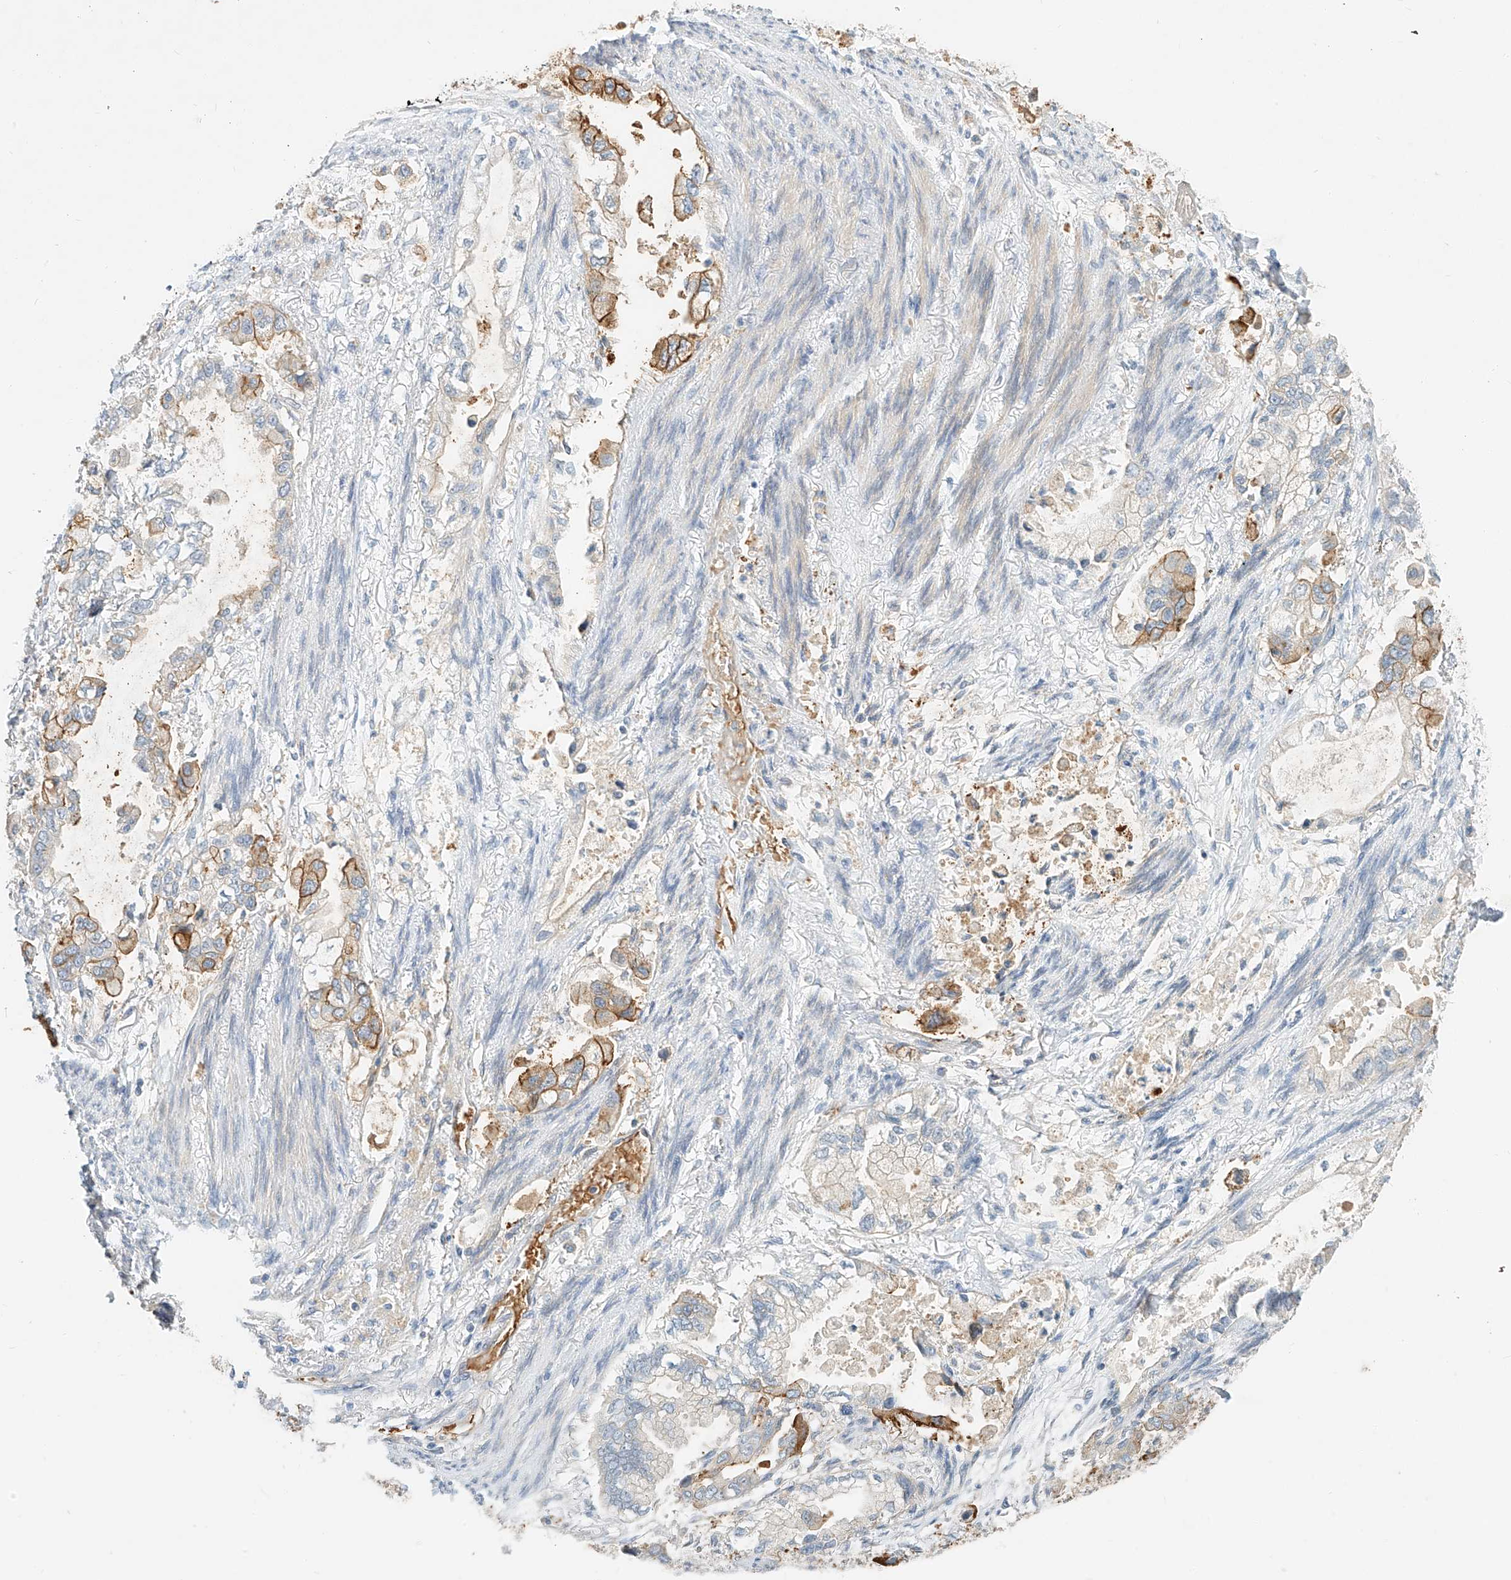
{"staining": {"intensity": "moderate", "quantity": "25%-75%", "location": "cytoplasmic/membranous"}, "tissue": "stomach cancer", "cell_type": "Tumor cells", "image_type": "cancer", "snomed": [{"axis": "morphology", "description": "Adenocarcinoma, NOS"}, {"axis": "topography", "description": "Stomach"}], "caption": "A brown stain shows moderate cytoplasmic/membranous positivity of a protein in stomach adenocarcinoma tumor cells. (Stains: DAB (3,3'-diaminobenzidine) in brown, nuclei in blue, Microscopy: brightfield microscopy at high magnification).", "gene": "SYTL3", "patient": {"sex": "male", "age": 62}}